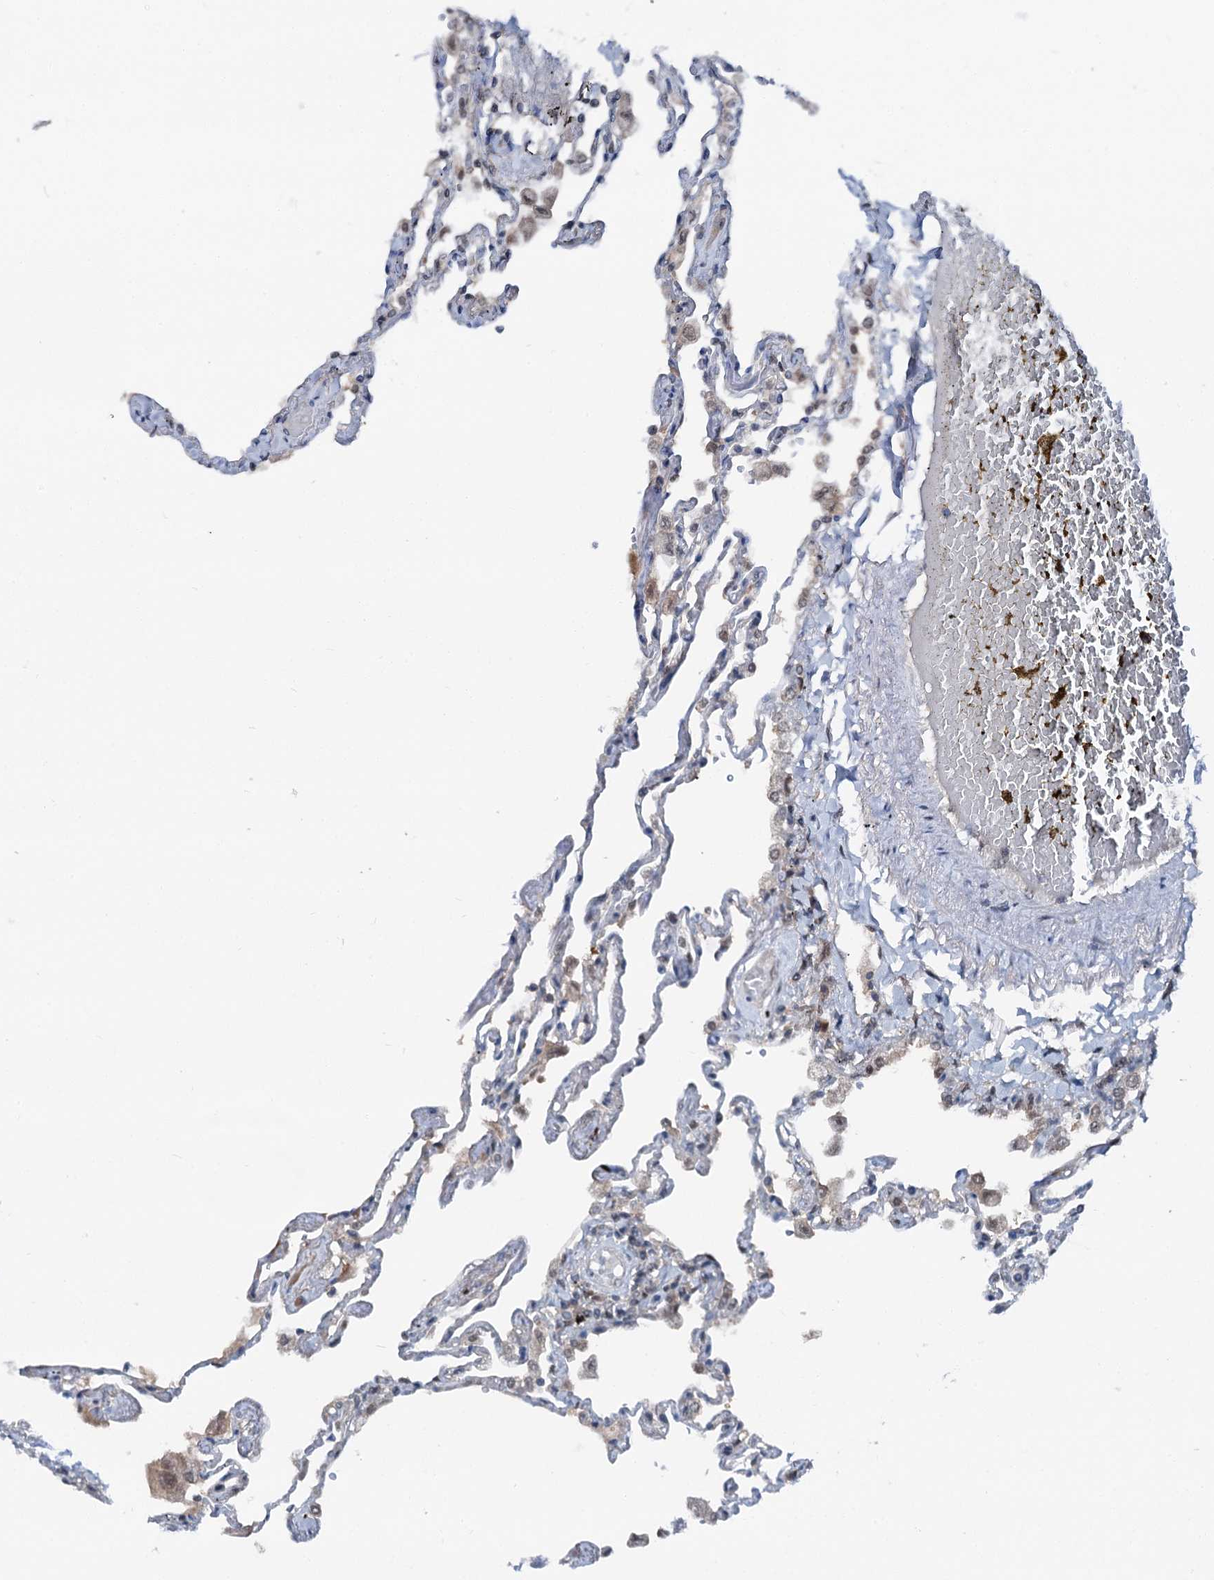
{"staining": {"intensity": "negative", "quantity": "none", "location": "none"}, "tissue": "lung", "cell_type": "Alveolar cells", "image_type": "normal", "snomed": [{"axis": "morphology", "description": "Normal tissue, NOS"}, {"axis": "topography", "description": "Lung"}], "caption": "This image is of unremarkable lung stained with immunohistochemistry to label a protein in brown with the nuclei are counter-stained blue. There is no staining in alveolar cells.", "gene": "PSMD13", "patient": {"sex": "female", "age": 67}}